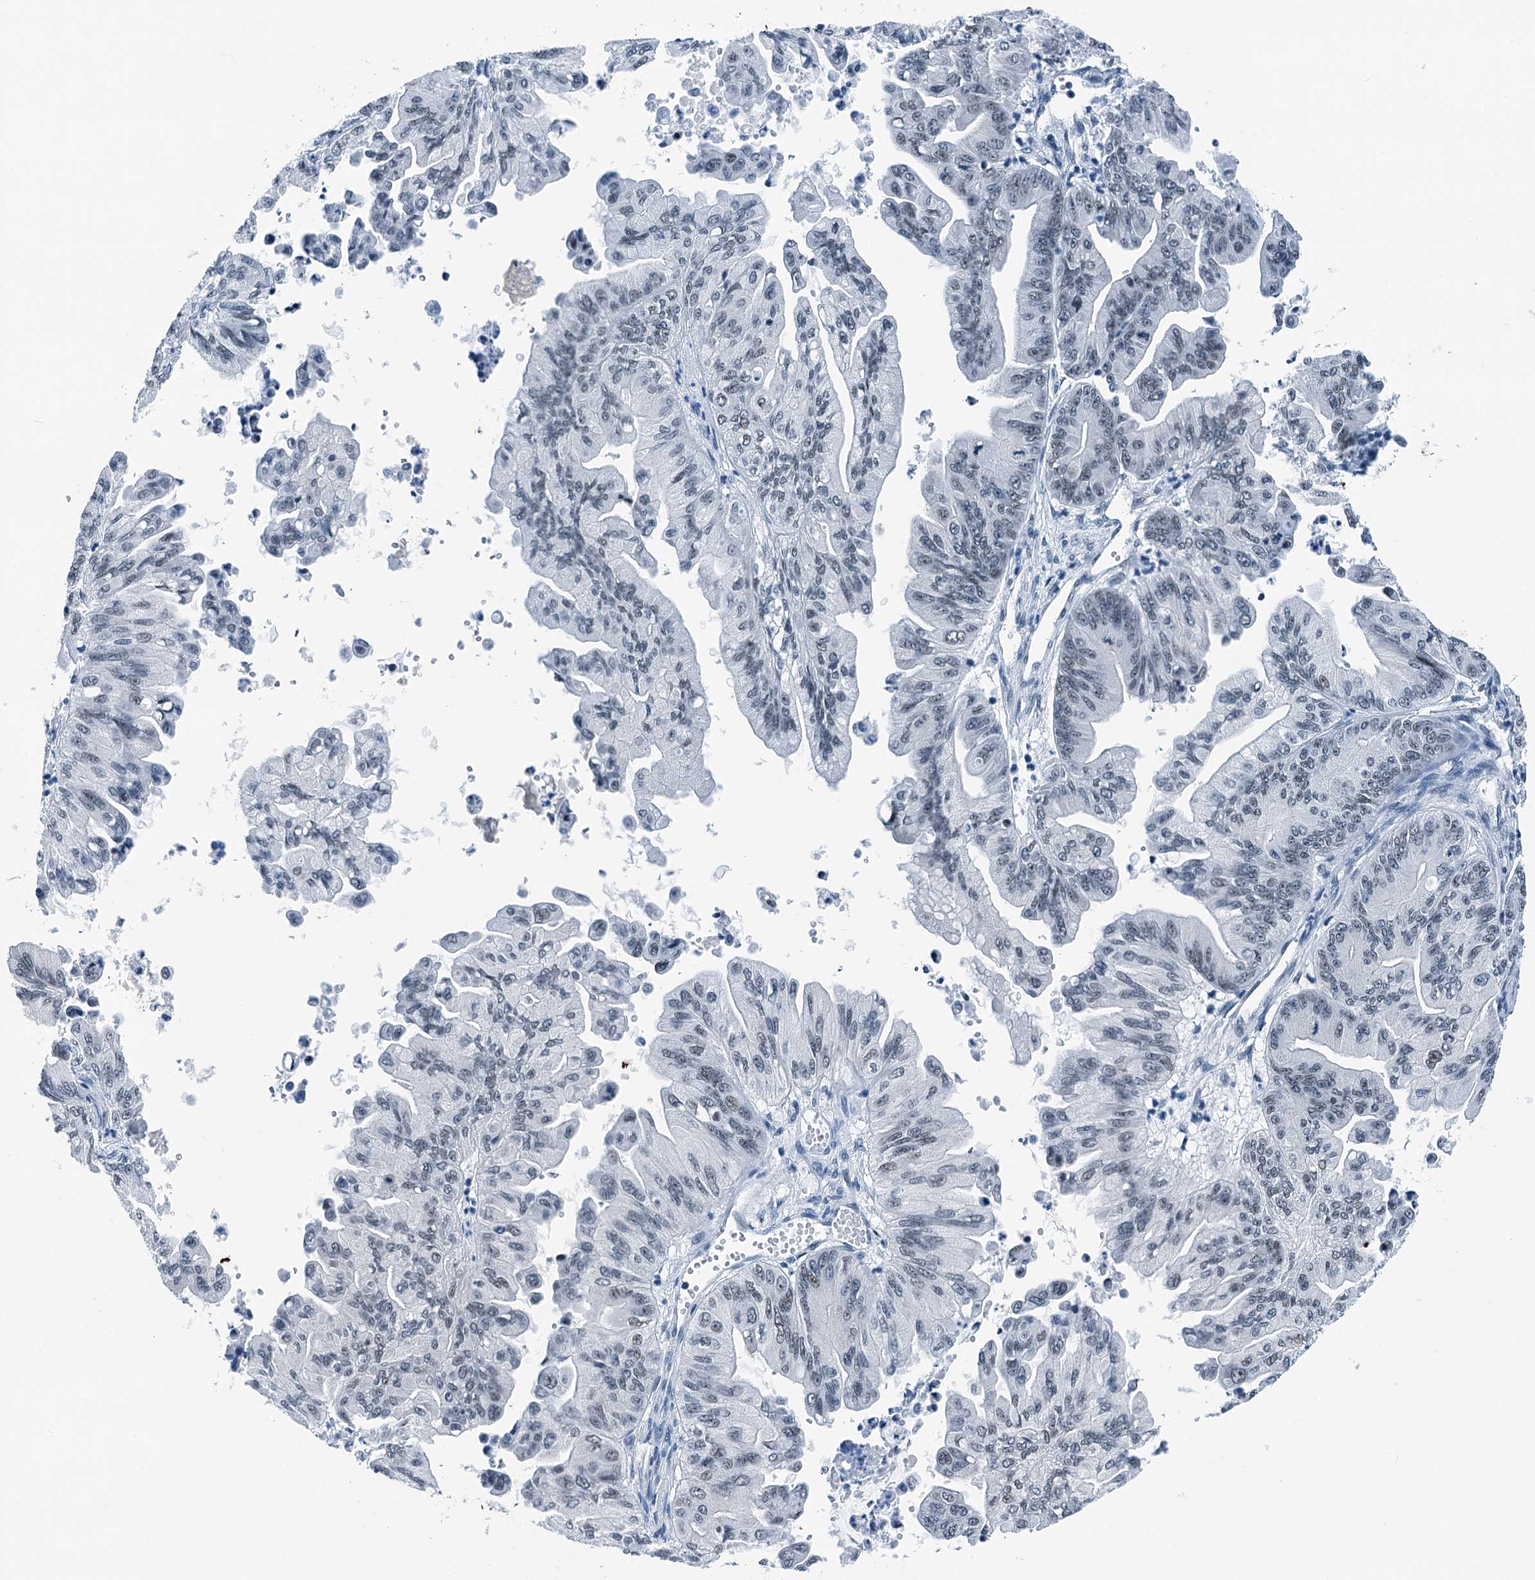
{"staining": {"intensity": "moderate", "quantity": "<25%", "location": "nuclear"}, "tissue": "ovarian cancer", "cell_type": "Tumor cells", "image_type": "cancer", "snomed": [{"axis": "morphology", "description": "Cystadenocarcinoma, mucinous, NOS"}, {"axis": "topography", "description": "Ovary"}], "caption": "This is a micrograph of immunohistochemistry (IHC) staining of ovarian cancer (mucinous cystadenocarcinoma), which shows moderate expression in the nuclear of tumor cells.", "gene": "TRPT1", "patient": {"sex": "female", "age": 71}}